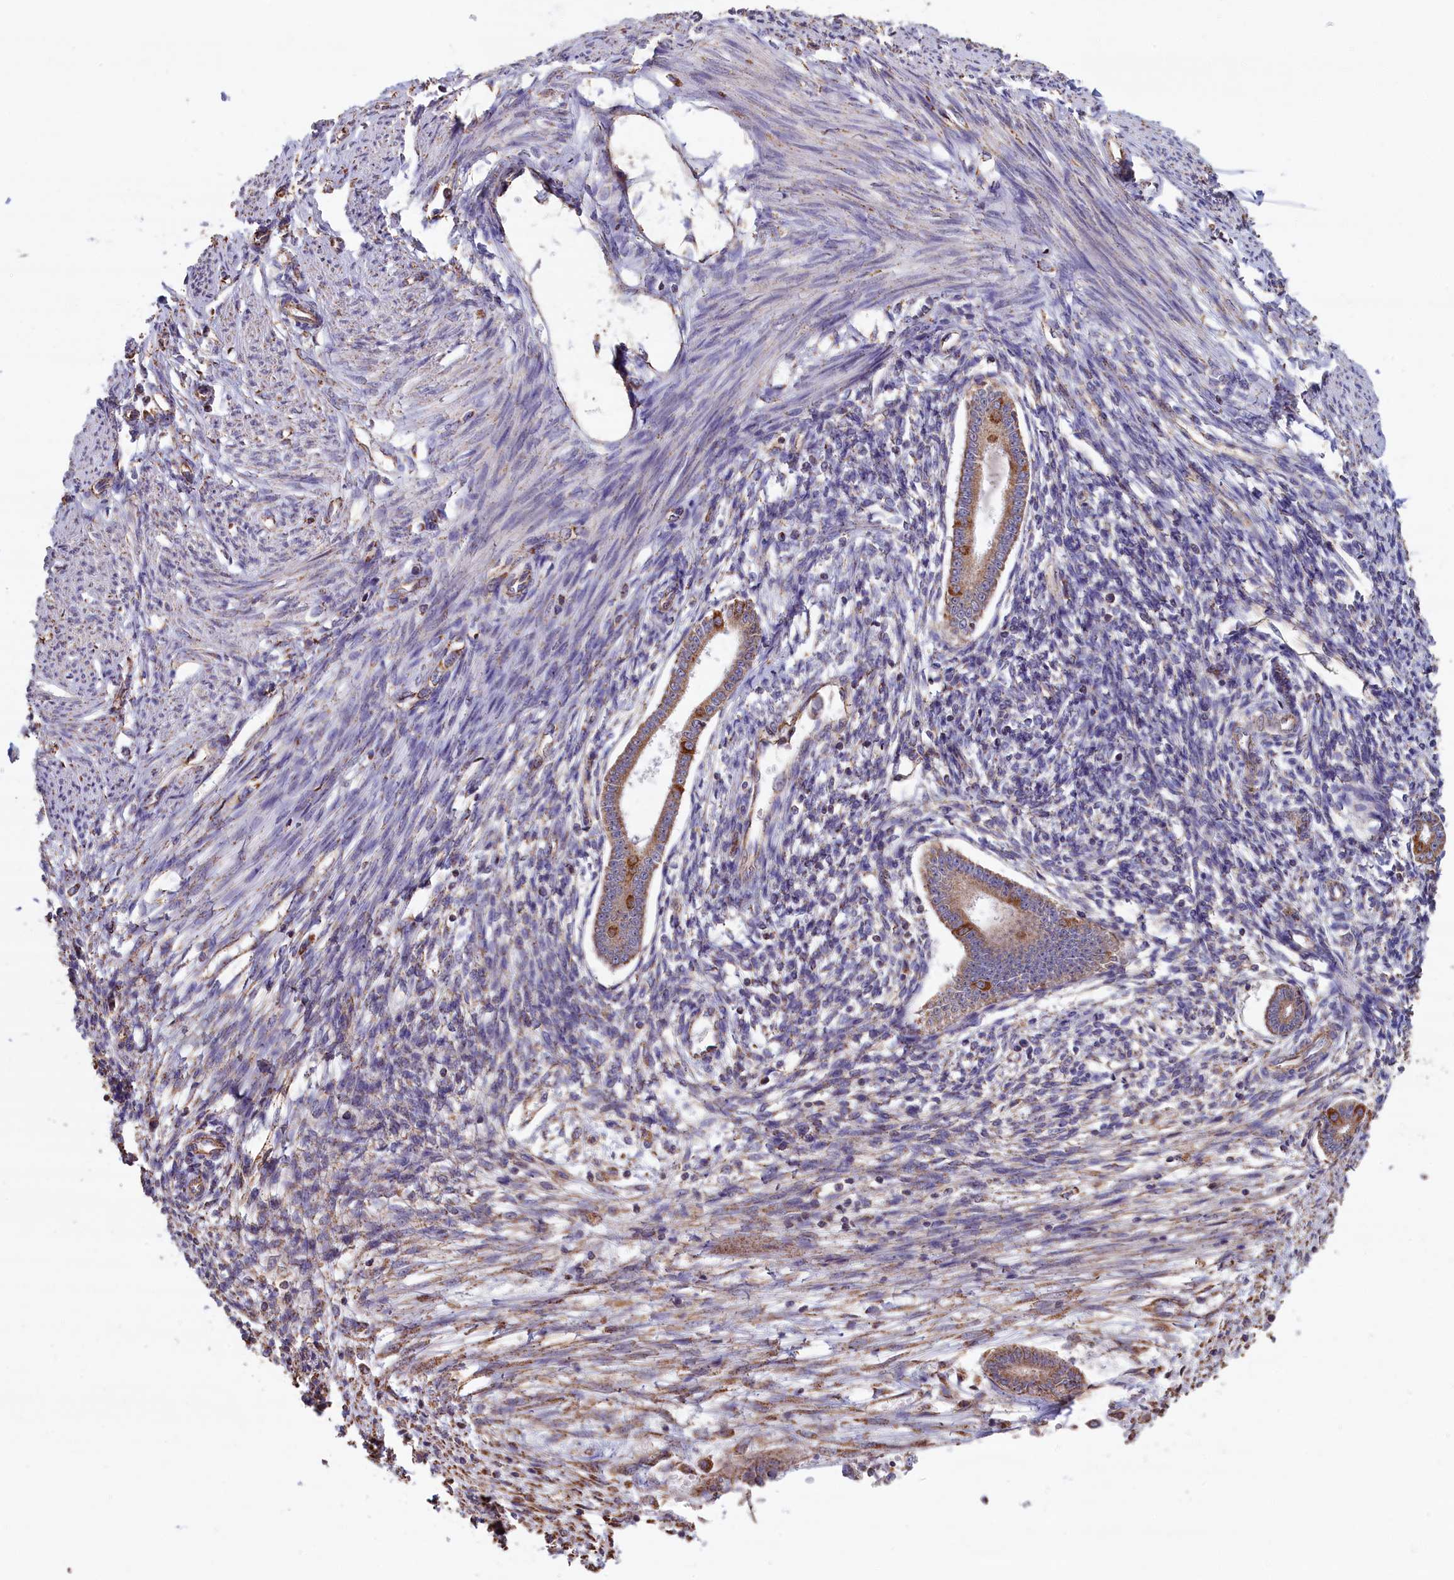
{"staining": {"intensity": "weak", "quantity": "<25%", "location": "cytoplasmic/membranous"}, "tissue": "endometrium", "cell_type": "Cells in endometrial stroma", "image_type": "normal", "snomed": [{"axis": "morphology", "description": "Normal tissue, NOS"}, {"axis": "topography", "description": "Endometrium"}], "caption": "Endometrium stained for a protein using immunohistochemistry exhibits no positivity cells in endometrial stroma.", "gene": "ENSG00000269825", "patient": {"sex": "female", "age": 56}}